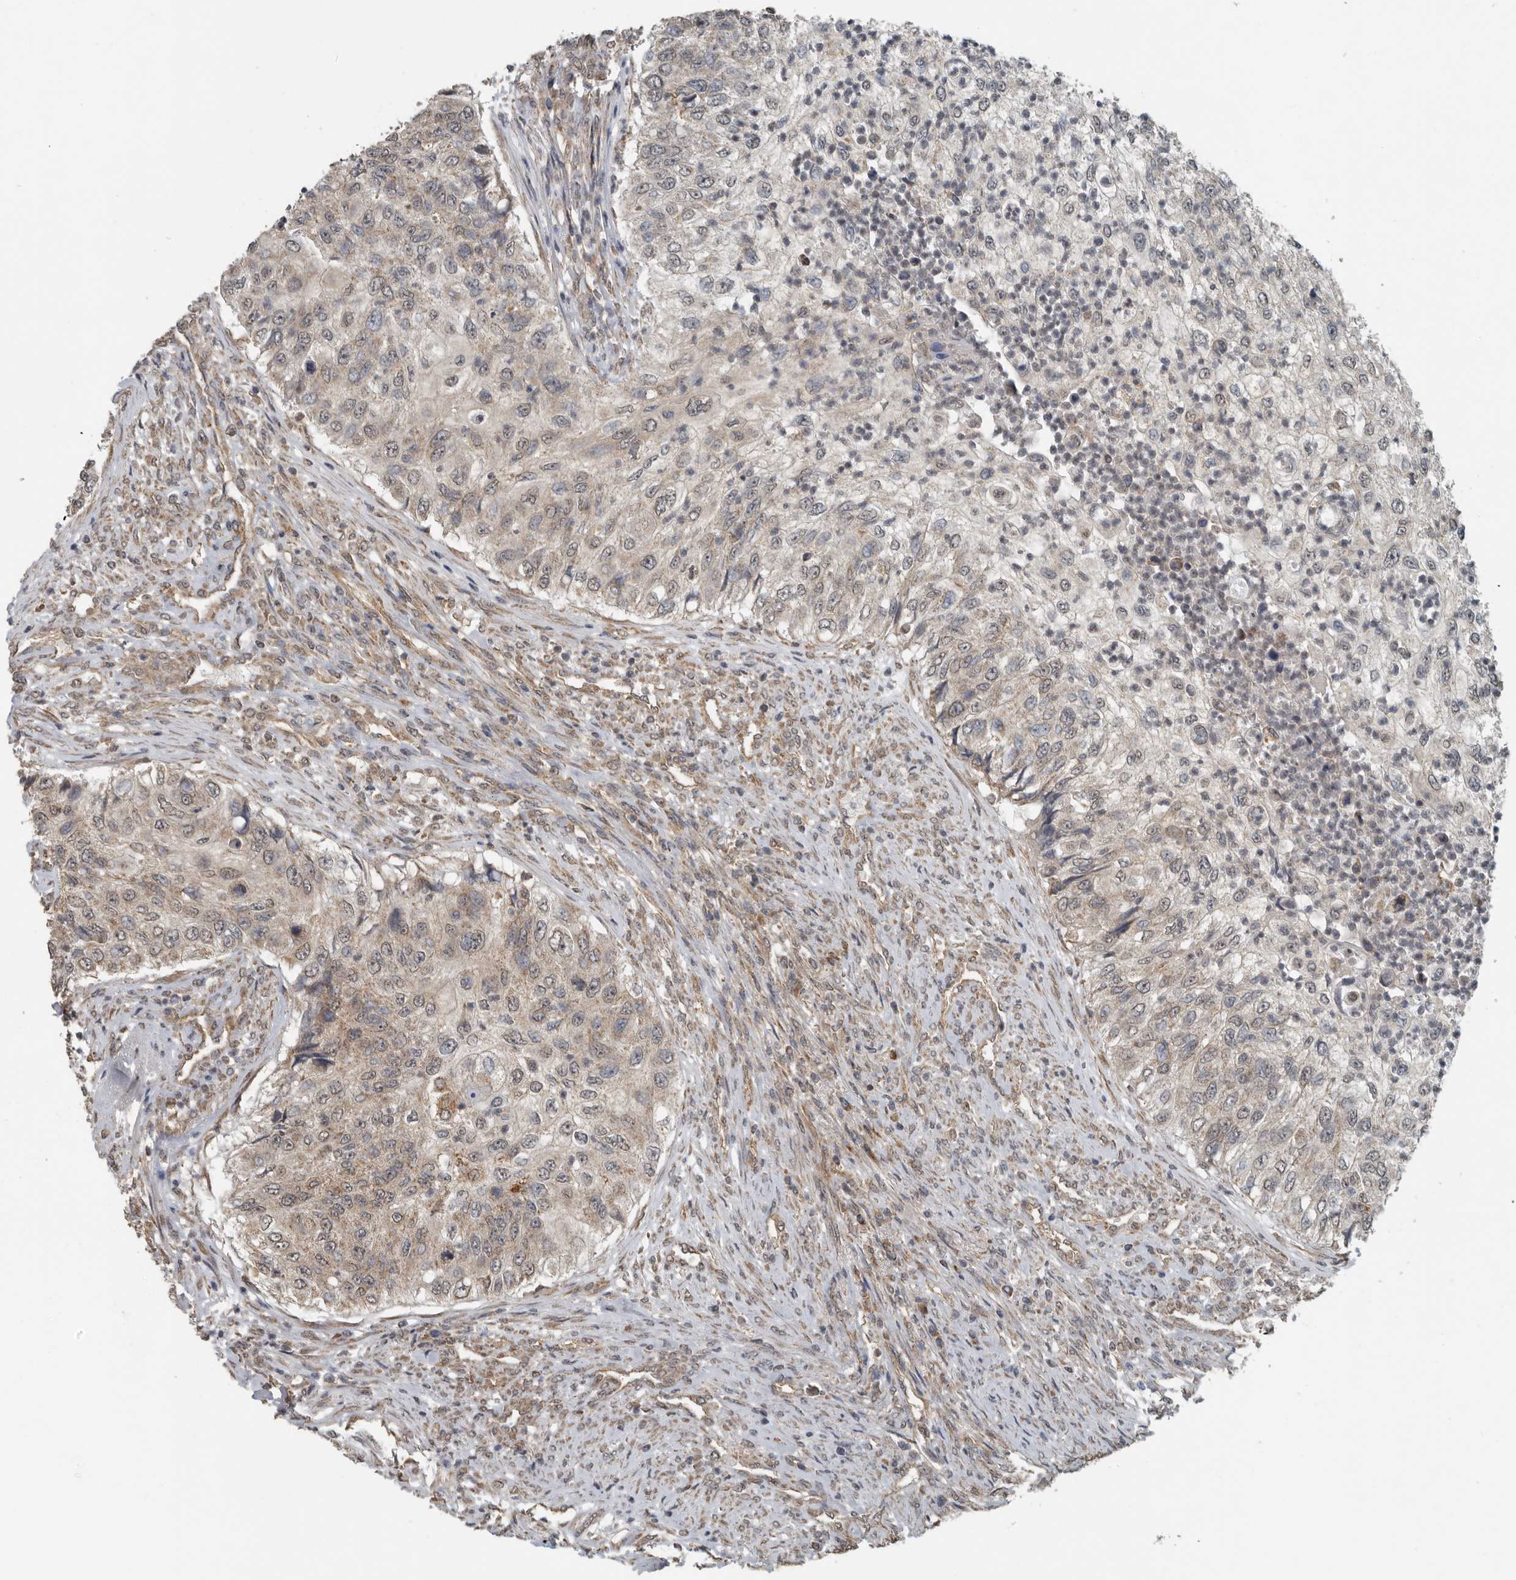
{"staining": {"intensity": "weak", "quantity": "25%-75%", "location": "cytoplasmic/membranous"}, "tissue": "urothelial cancer", "cell_type": "Tumor cells", "image_type": "cancer", "snomed": [{"axis": "morphology", "description": "Urothelial carcinoma, High grade"}, {"axis": "topography", "description": "Urinary bladder"}], "caption": "Urothelial cancer was stained to show a protein in brown. There is low levels of weak cytoplasmic/membranous staining in about 25%-75% of tumor cells.", "gene": "AFAP1", "patient": {"sex": "female", "age": 60}}